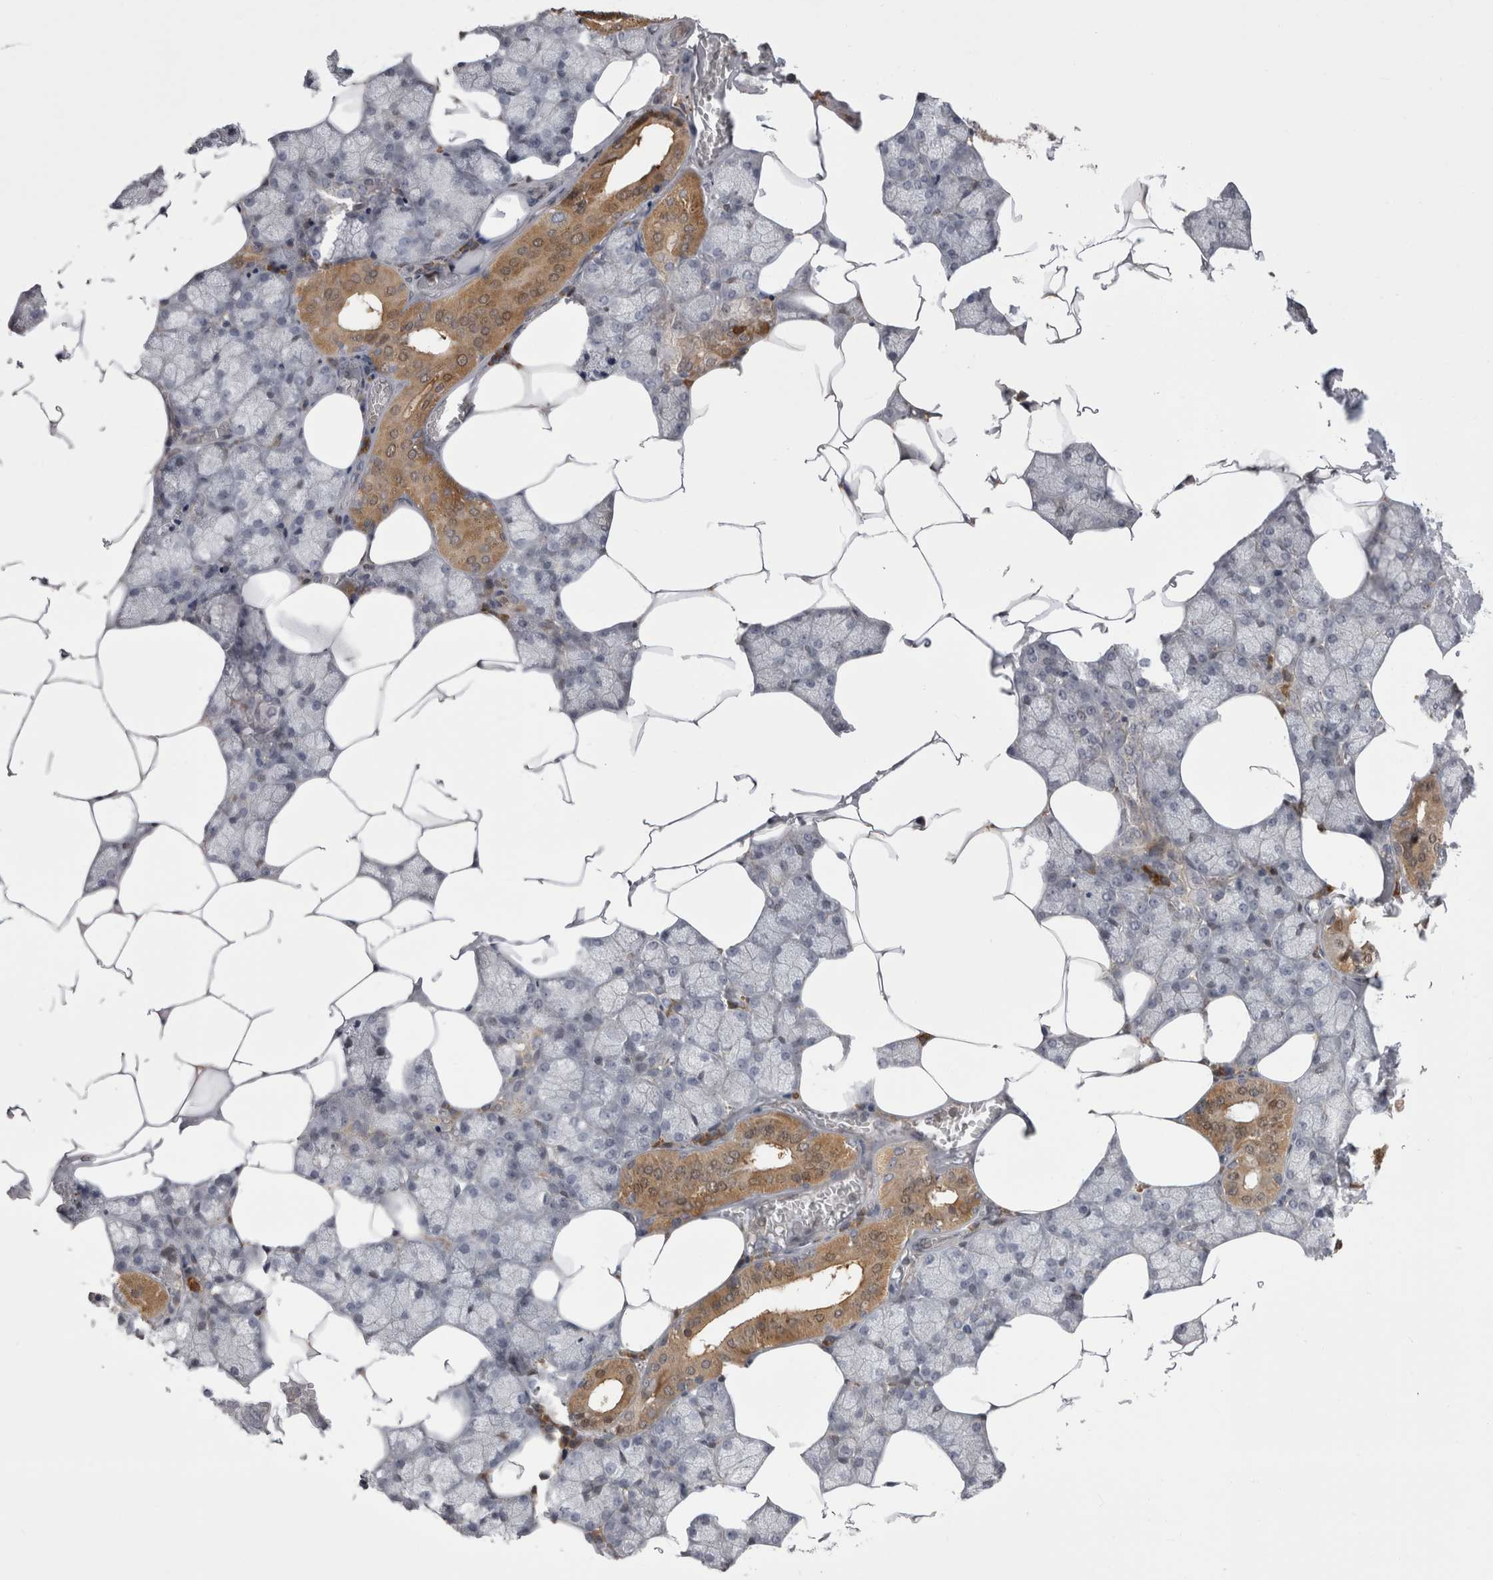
{"staining": {"intensity": "moderate", "quantity": "<25%", "location": "cytoplasmic/membranous"}, "tissue": "salivary gland", "cell_type": "Glandular cells", "image_type": "normal", "snomed": [{"axis": "morphology", "description": "Normal tissue, NOS"}, {"axis": "topography", "description": "Salivary gland"}], "caption": "Immunohistochemistry (IHC) of normal human salivary gland reveals low levels of moderate cytoplasmic/membranous positivity in about <25% of glandular cells. Nuclei are stained in blue.", "gene": "CHIC1", "patient": {"sex": "male", "age": 62}}